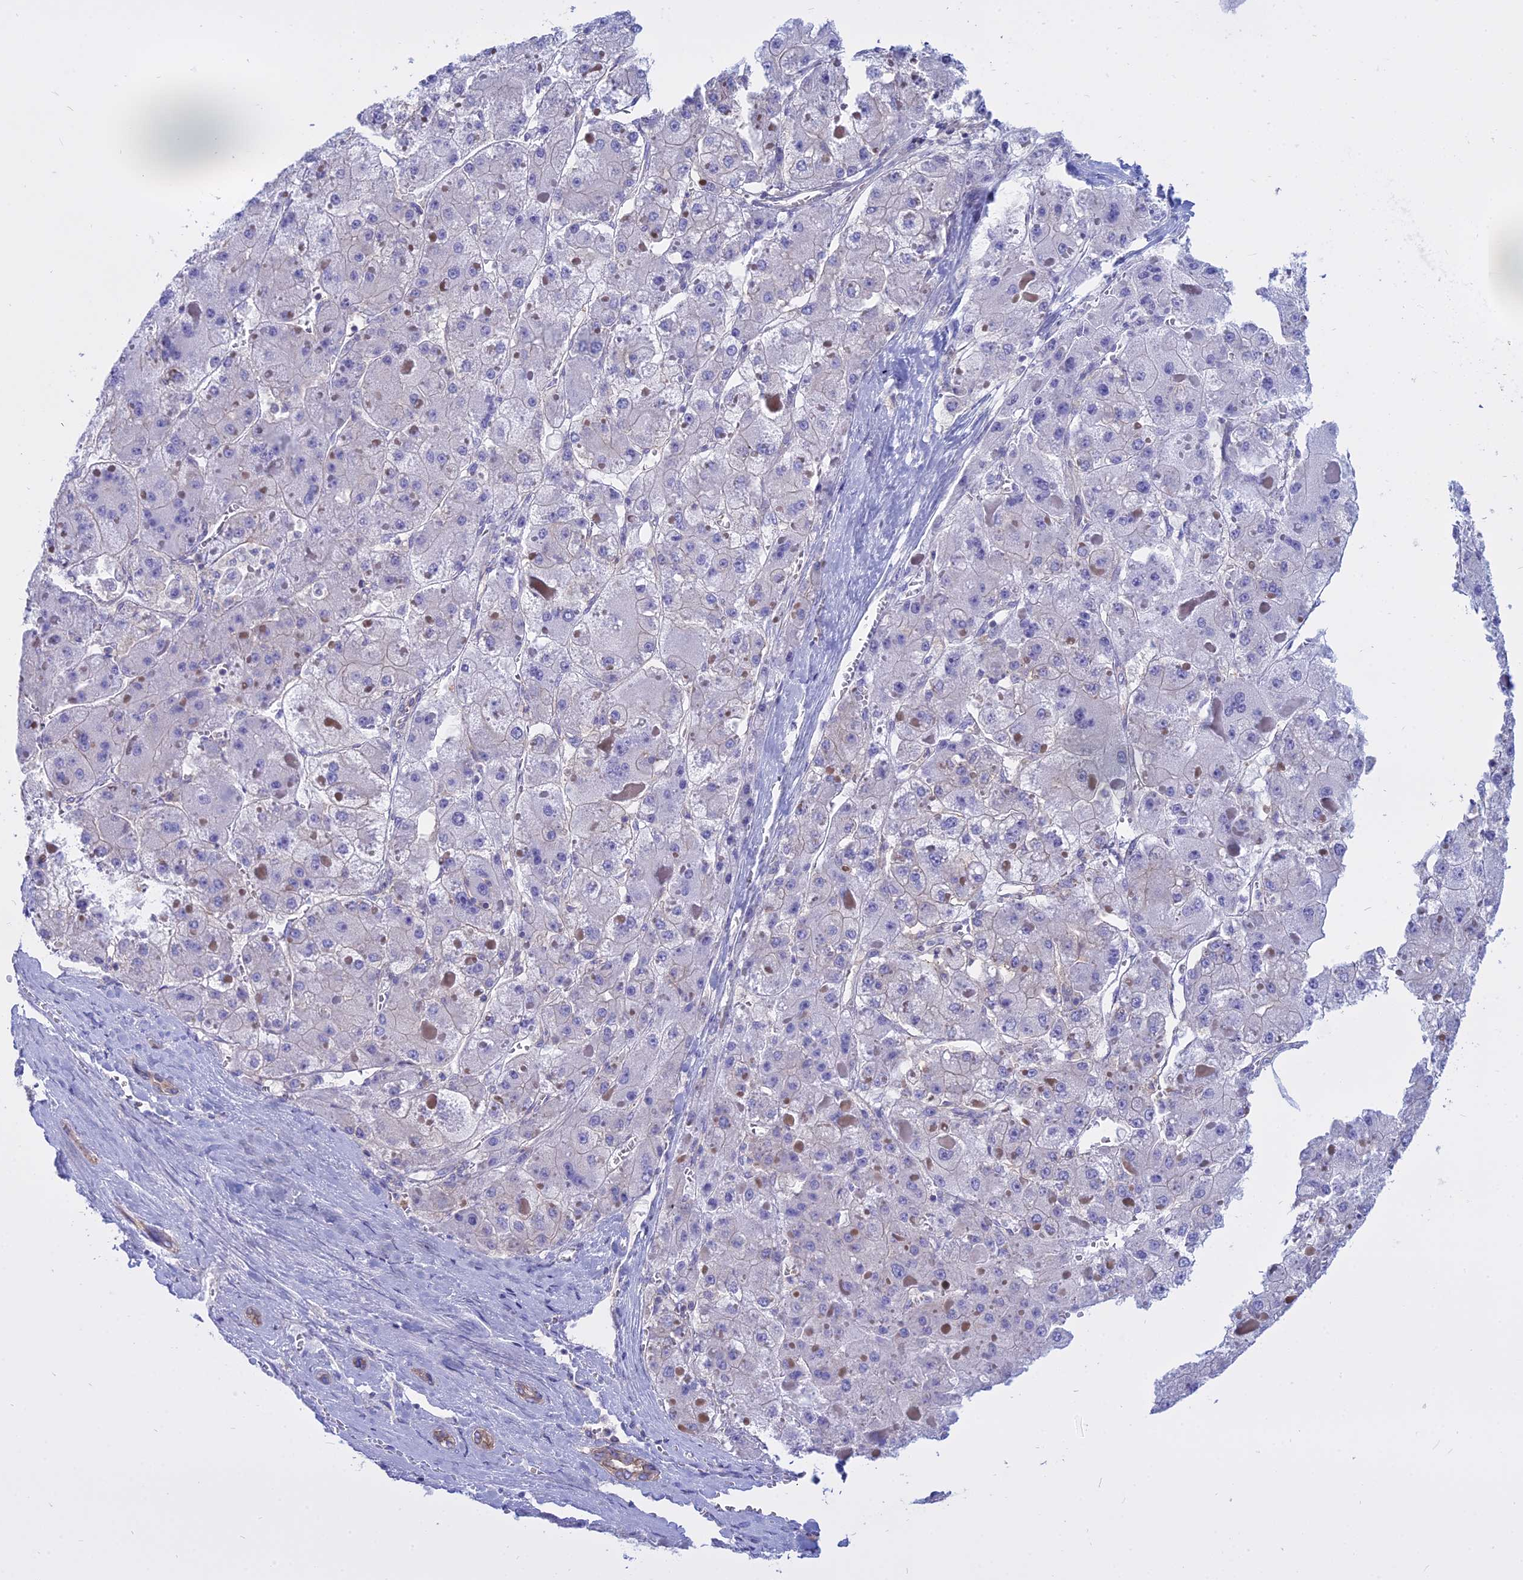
{"staining": {"intensity": "negative", "quantity": "none", "location": "none"}, "tissue": "liver cancer", "cell_type": "Tumor cells", "image_type": "cancer", "snomed": [{"axis": "morphology", "description": "Carcinoma, Hepatocellular, NOS"}, {"axis": "topography", "description": "Liver"}], "caption": "The histopathology image exhibits no staining of tumor cells in liver cancer (hepatocellular carcinoma).", "gene": "AHCYL1", "patient": {"sex": "female", "age": 73}}